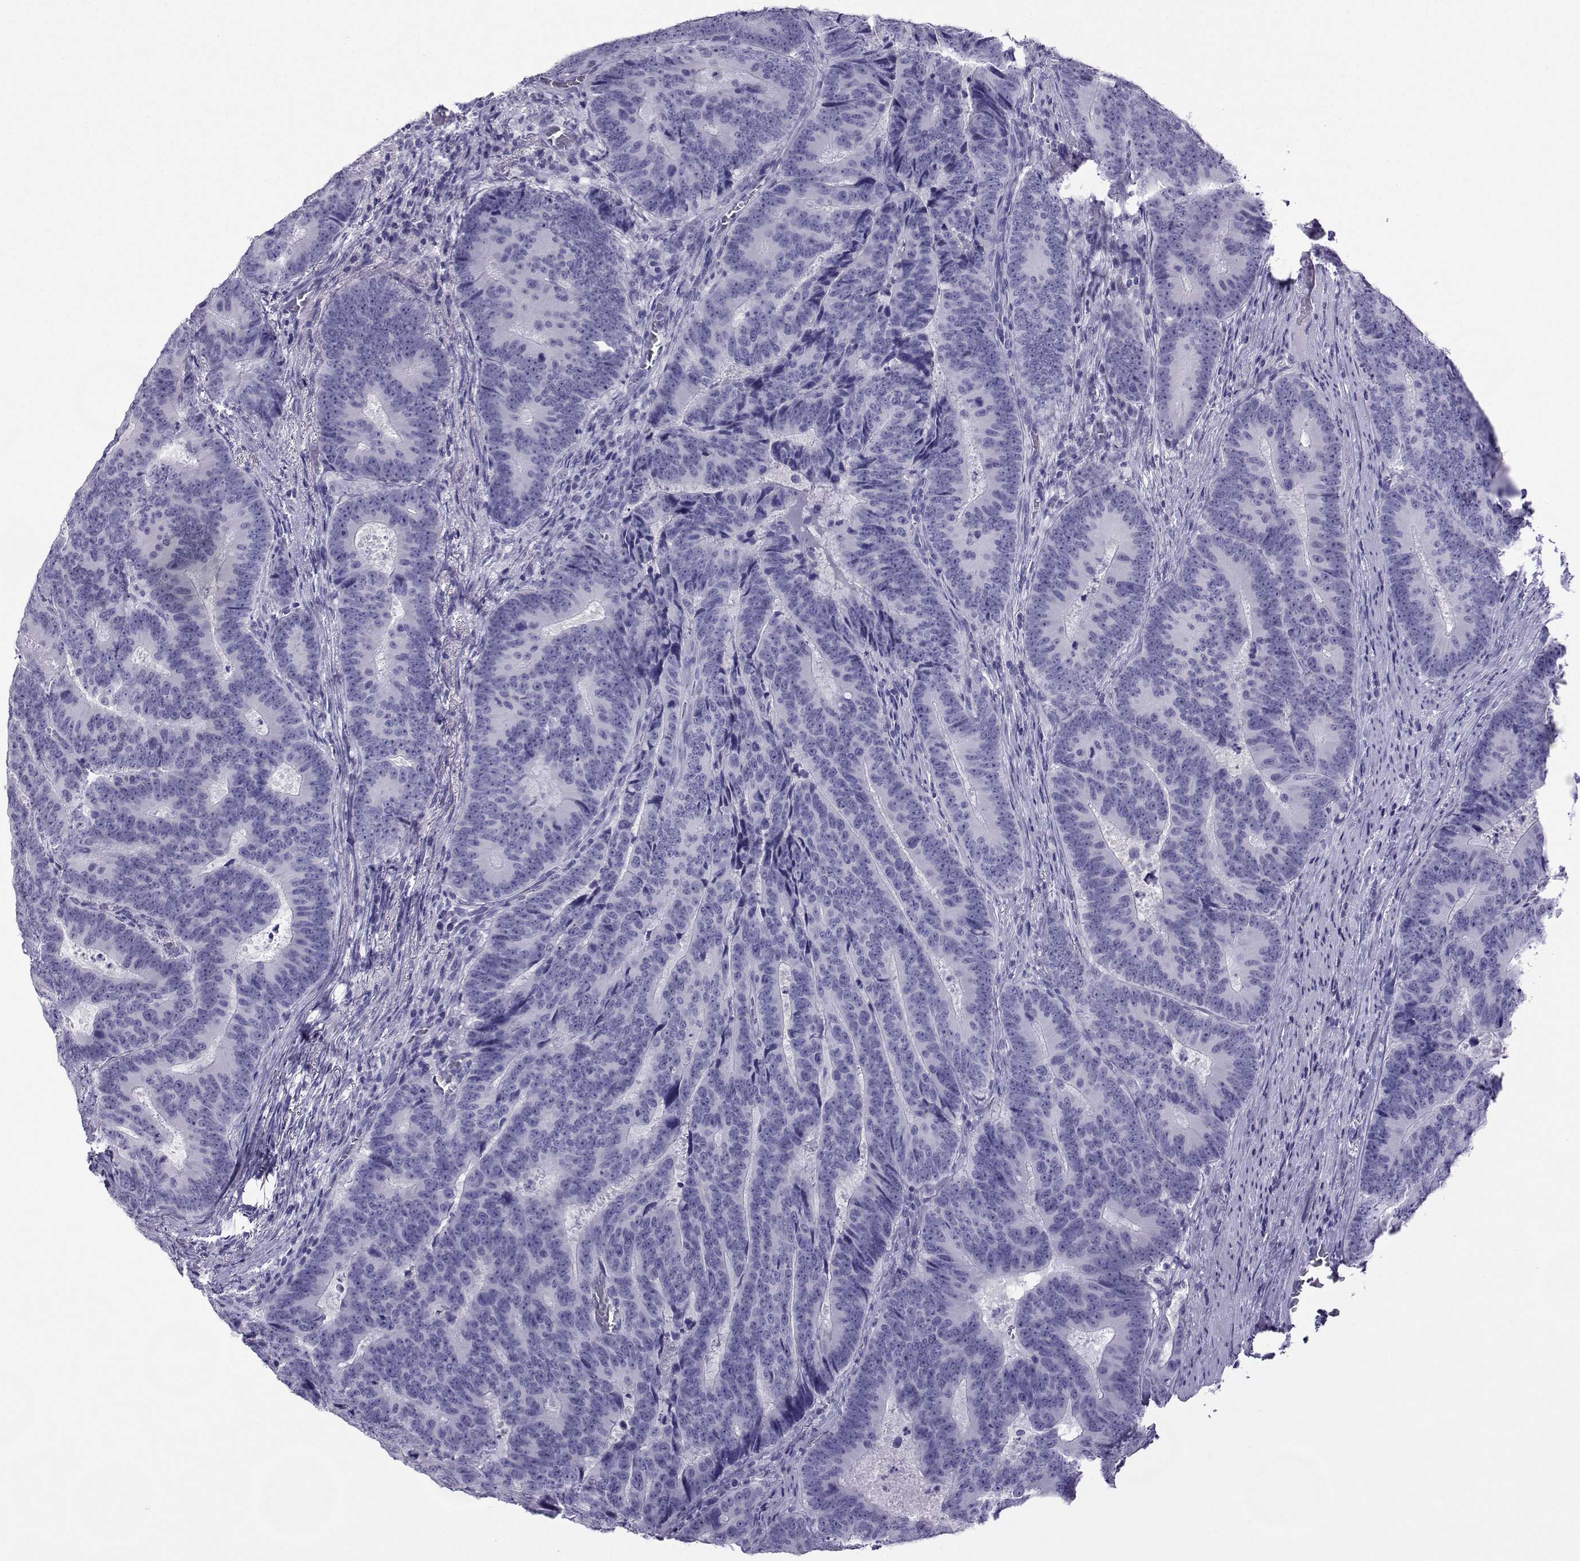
{"staining": {"intensity": "negative", "quantity": "none", "location": "none"}, "tissue": "colorectal cancer", "cell_type": "Tumor cells", "image_type": "cancer", "snomed": [{"axis": "morphology", "description": "Adenocarcinoma, NOS"}, {"axis": "topography", "description": "Colon"}], "caption": "Tumor cells show no significant expression in colorectal cancer (adenocarcinoma).", "gene": "CRYBB1", "patient": {"sex": "female", "age": 82}}